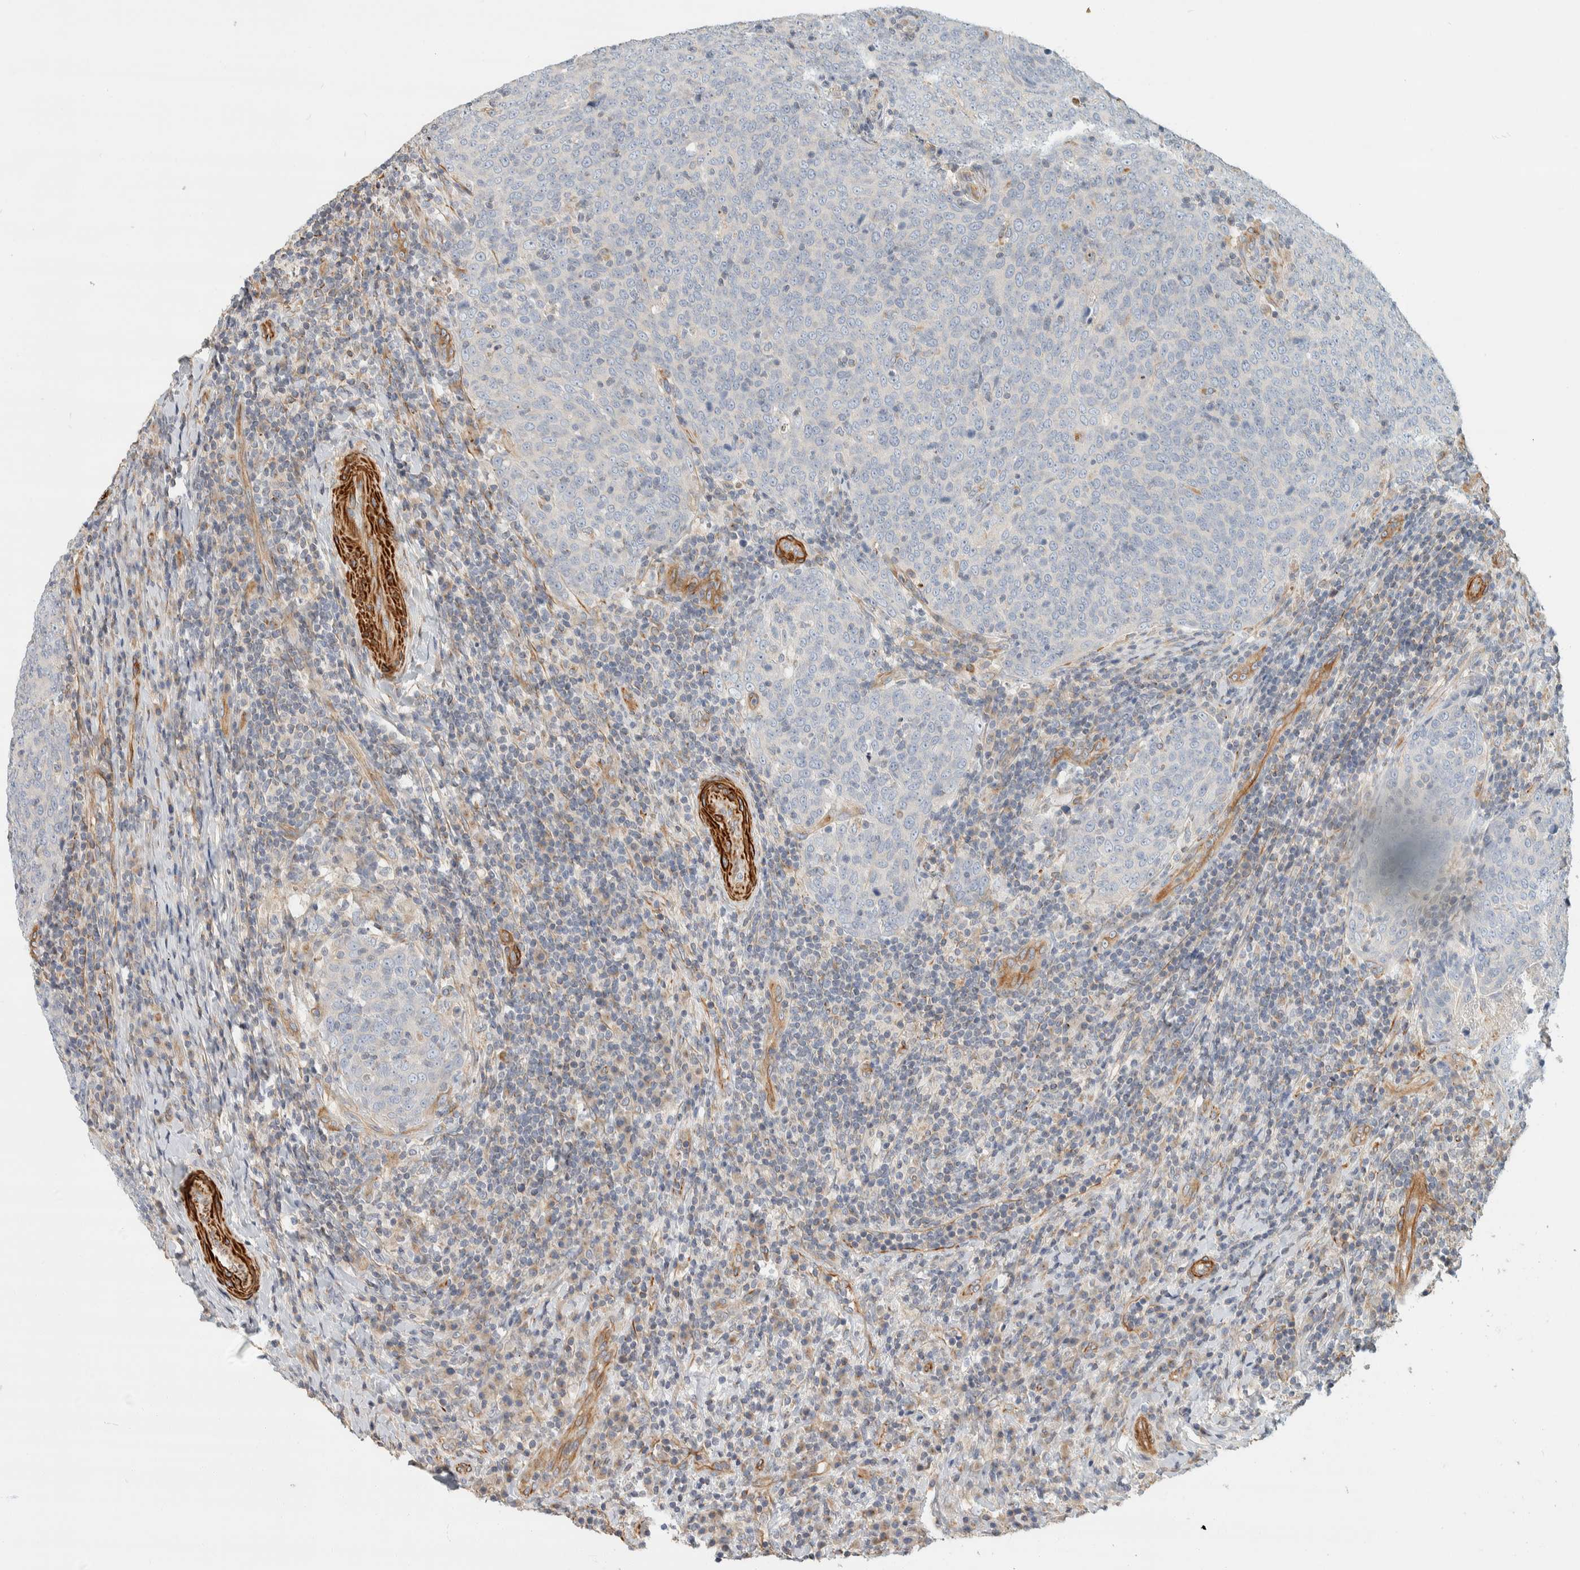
{"staining": {"intensity": "negative", "quantity": "none", "location": "none"}, "tissue": "head and neck cancer", "cell_type": "Tumor cells", "image_type": "cancer", "snomed": [{"axis": "morphology", "description": "Squamous cell carcinoma, NOS"}, {"axis": "morphology", "description": "Squamous cell carcinoma, metastatic, NOS"}, {"axis": "topography", "description": "Lymph node"}, {"axis": "topography", "description": "Head-Neck"}], "caption": "Immunohistochemical staining of squamous cell carcinoma (head and neck) demonstrates no significant expression in tumor cells. (DAB IHC with hematoxylin counter stain).", "gene": "CDR2", "patient": {"sex": "male", "age": 62}}